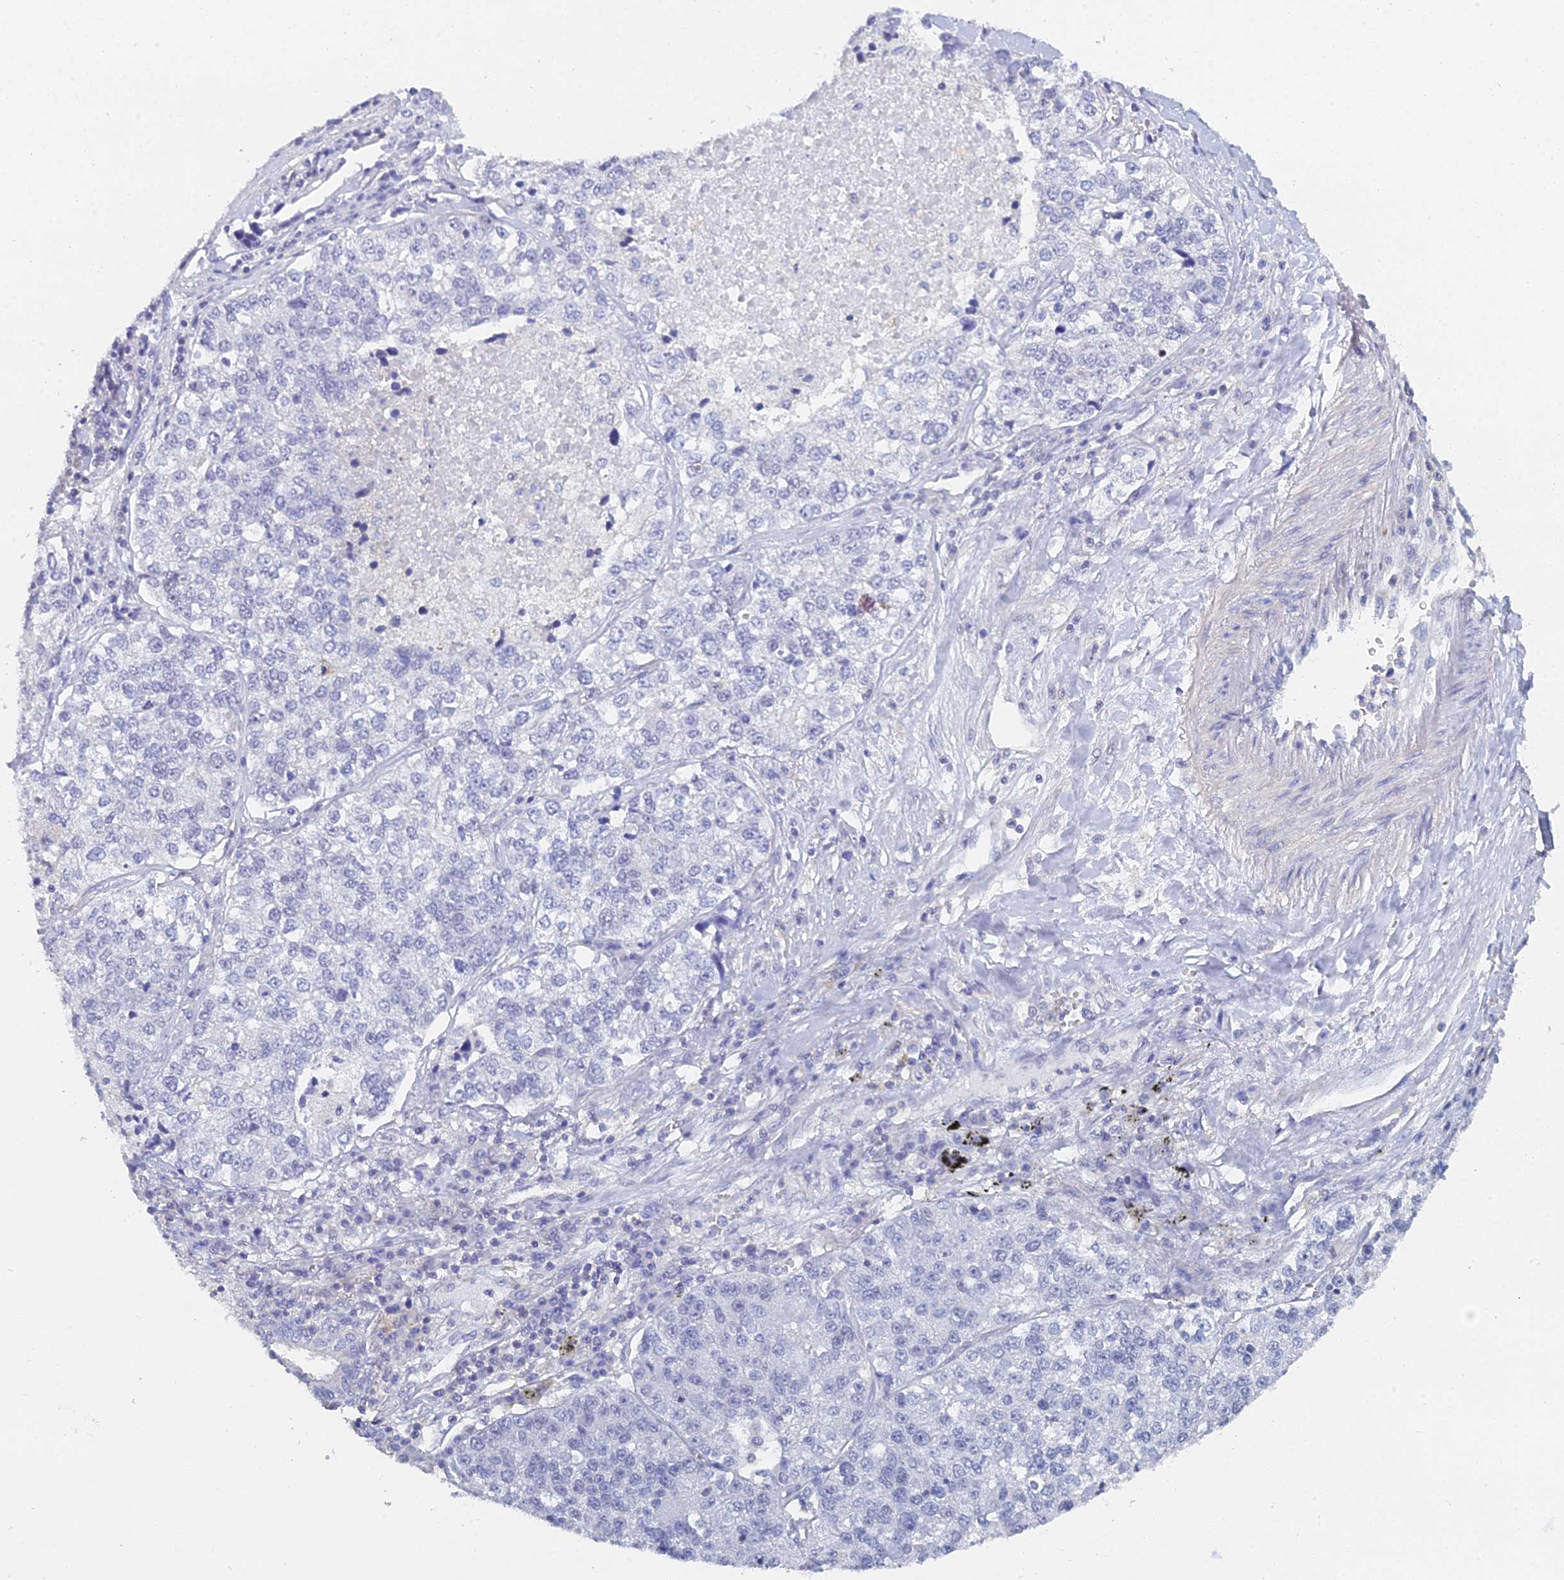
{"staining": {"intensity": "negative", "quantity": "none", "location": "none"}, "tissue": "lung cancer", "cell_type": "Tumor cells", "image_type": "cancer", "snomed": [{"axis": "morphology", "description": "Adenocarcinoma, NOS"}, {"axis": "topography", "description": "Lung"}], "caption": "High magnification brightfield microscopy of lung cancer stained with DAB (brown) and counterstained with hematoxylin (blue): tumor cells show no significant positivity. (IHC, brightfield microscopy, high magnification).", "gene": "MCM2", "patient": {"sex": "male", "age": 49}}